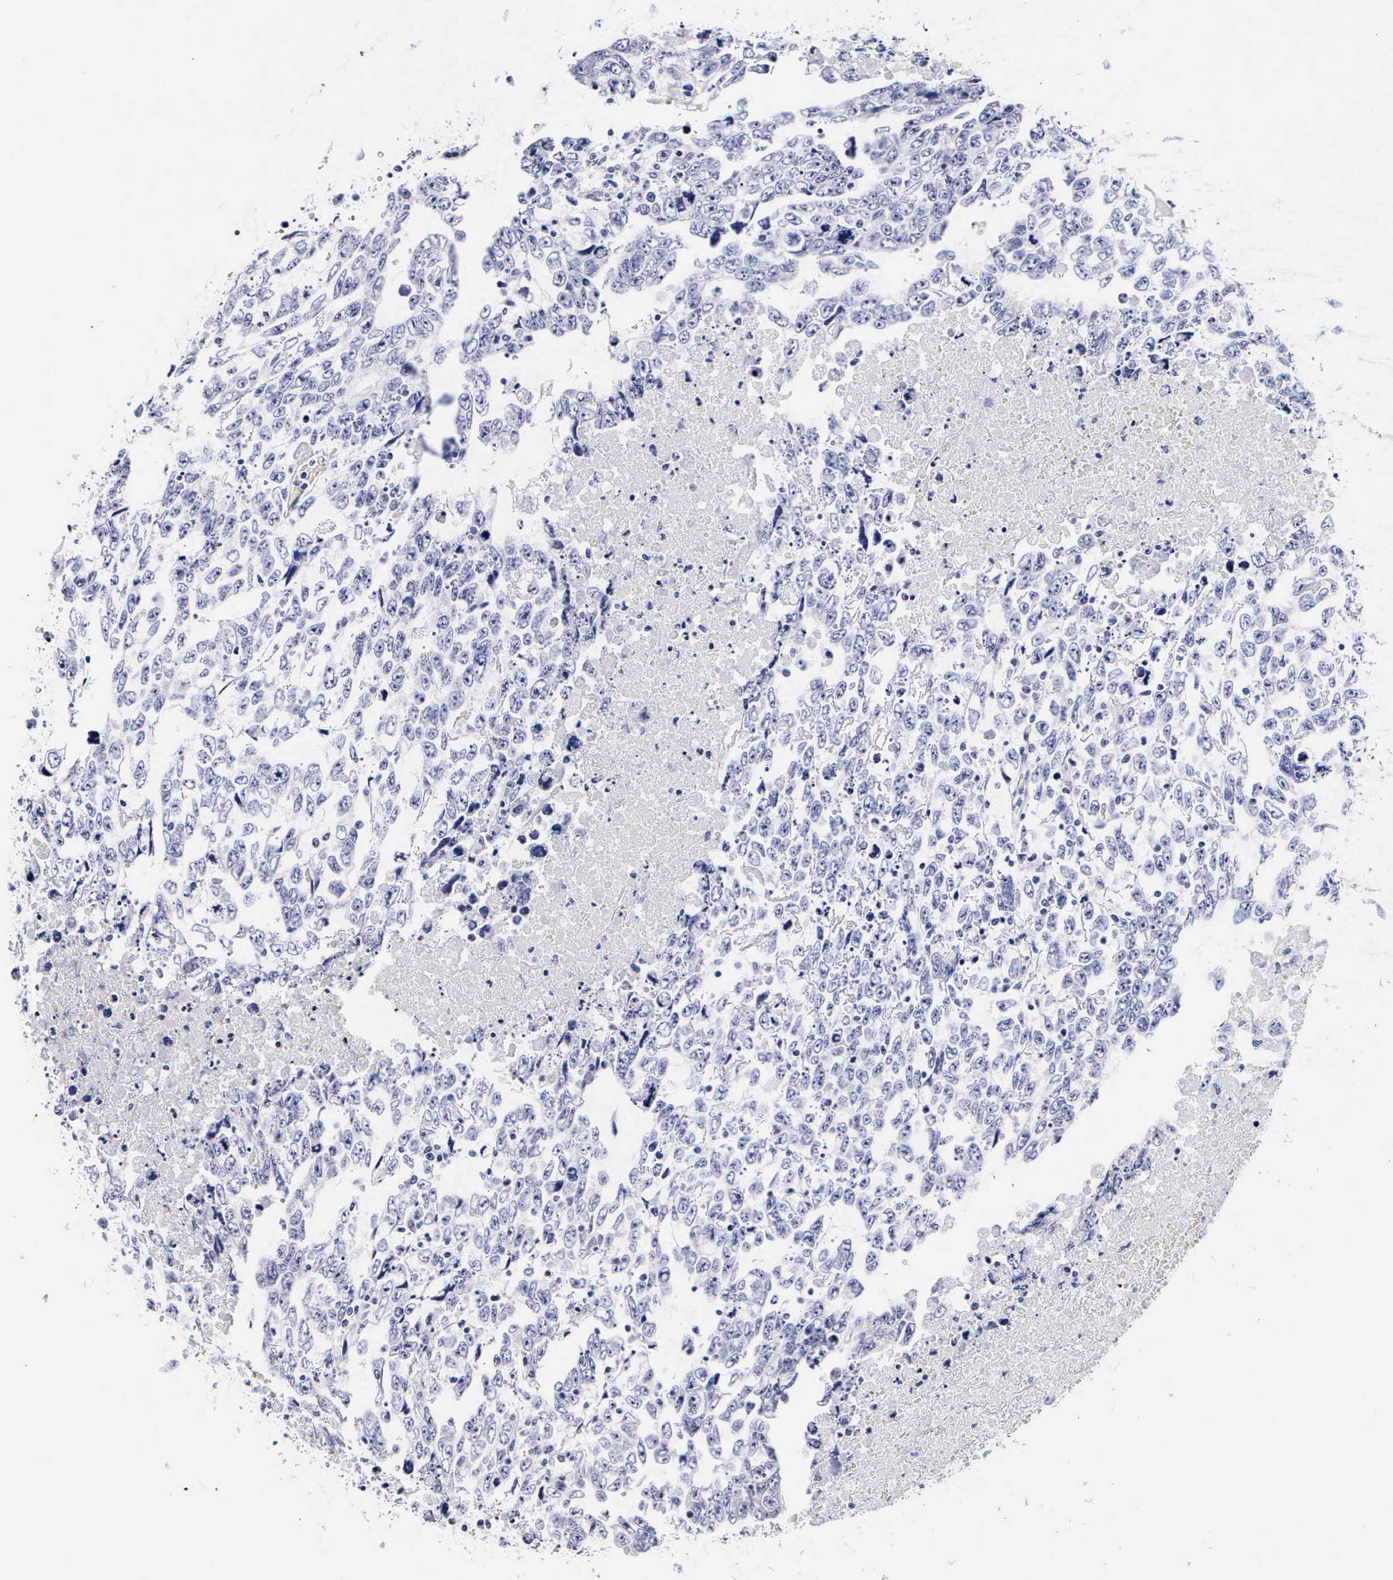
{"staining": {"intensity": "negative", "quantity": "none", "location": "none"}, "tissue": "testis cancer", "cell_type": "Tumor cells", "image_type": "cancer", "snomed": [{"axis": "morphology", "description": "Carcinoma, Embryonal, NOS"}, {"axis": "topography", "description": "Testis"}], "caption": "Tumor cells show no significant positivity in testis cancer (embryonal carcinoma).", "gene": "RNASE6", "patient": {"sex": "male", "age": 36}}